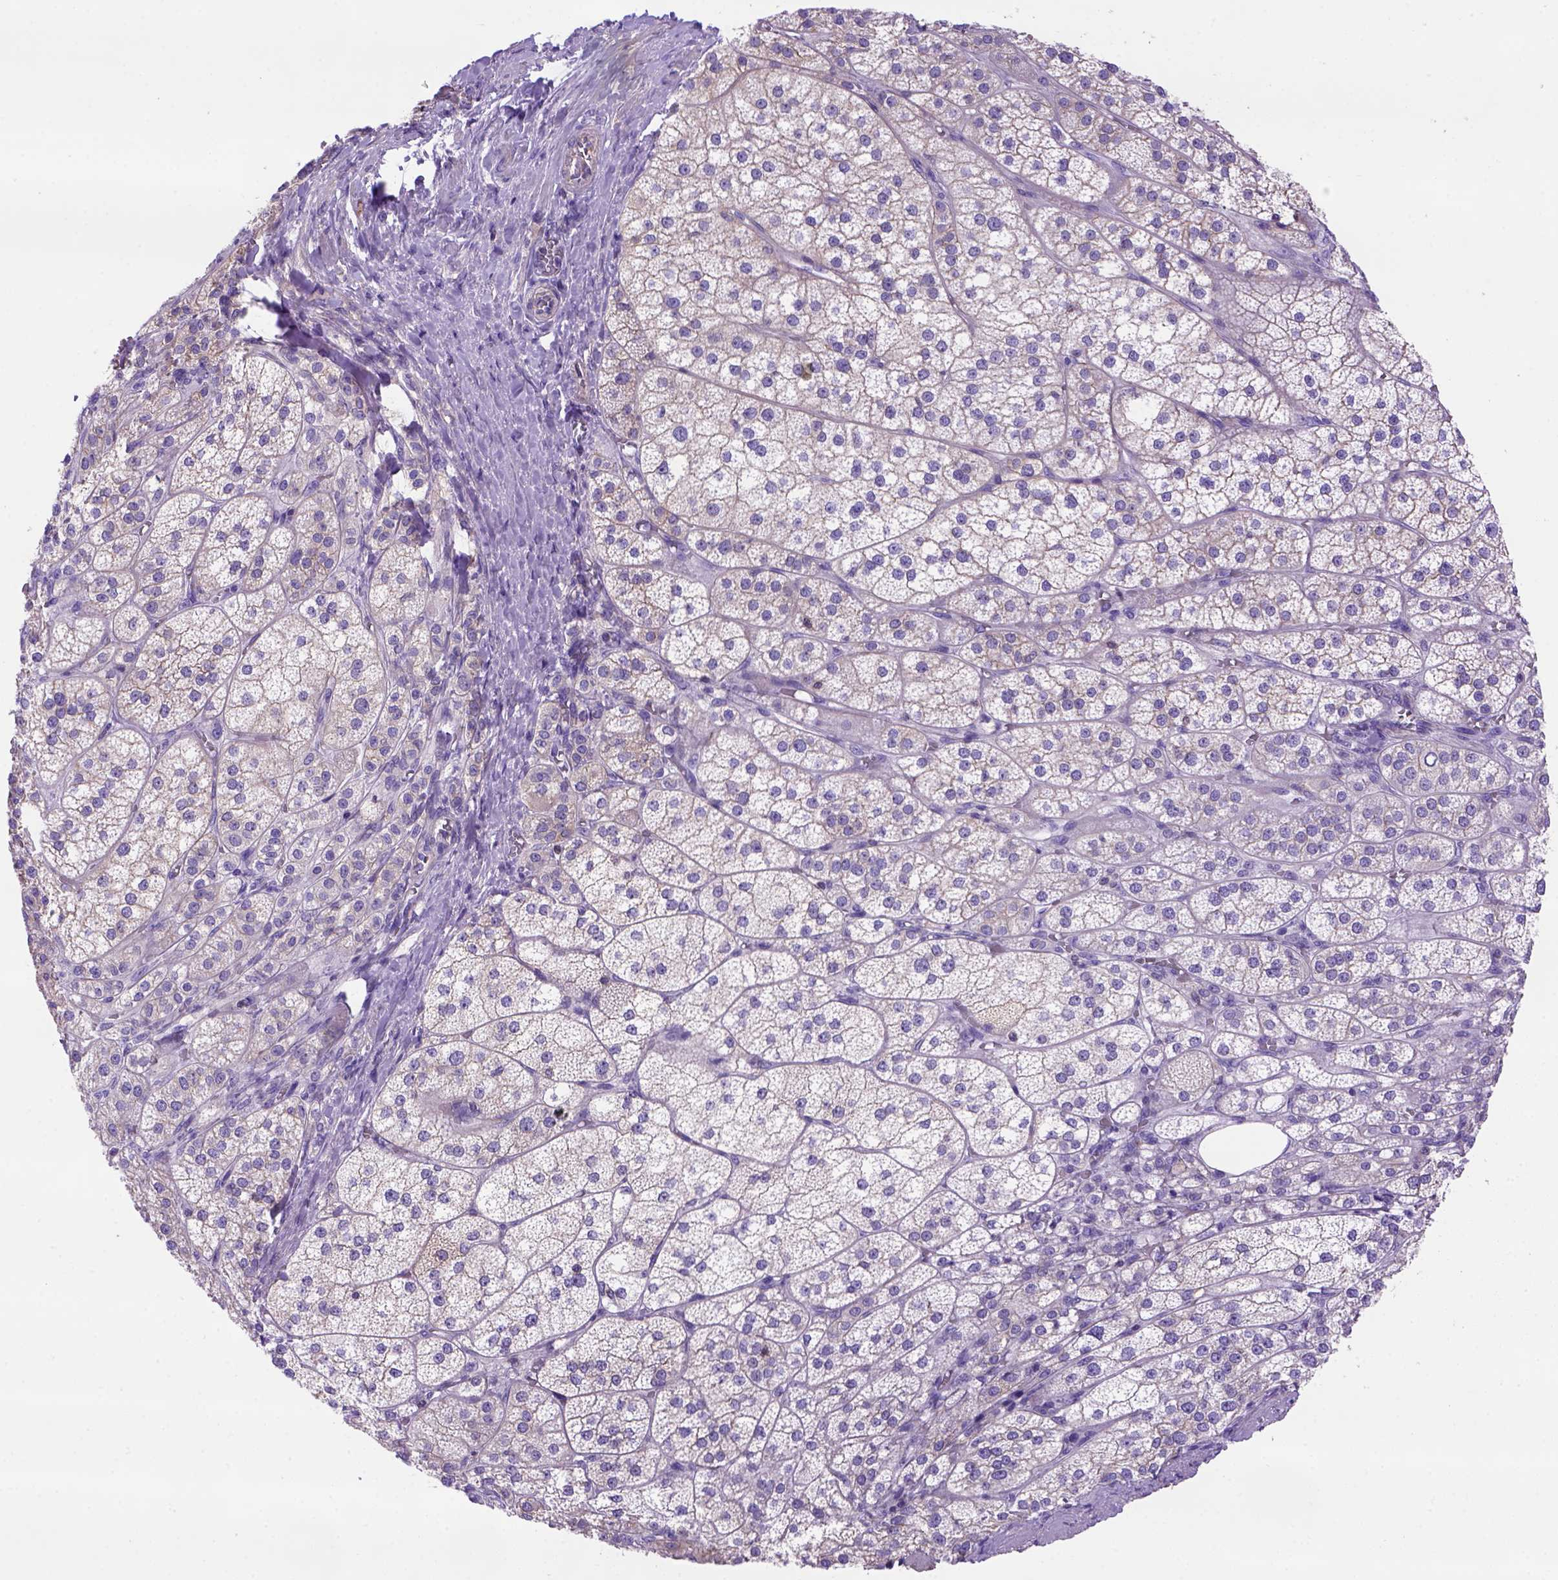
{"staining": {"intensity": "weak", "quantity": "25%-75%", "location": "cytoplasmic/membranous"}, "tissue": "adrenal gland", "cell_type": "Glandular cells", "image_type": "normal", "snomed": [{"axis": "morphology", "description": "Normal tissue, NOS"}, {"axis": "topography", "description": "Adrenal gland"}], "caption": "Immunohistochemistry of normal adrenal gland displays low levels of weak cytoplasmic/membranous expression in about 25%-75% of glandular cells. Using DAB (3,3'-diaminobenzidine) (brown) and hematoxylin (blue) stains, captured at high magnification using brightfield microscopy.", "gene": "PEX12", "patient": {"sex": "female", "age": 60}}